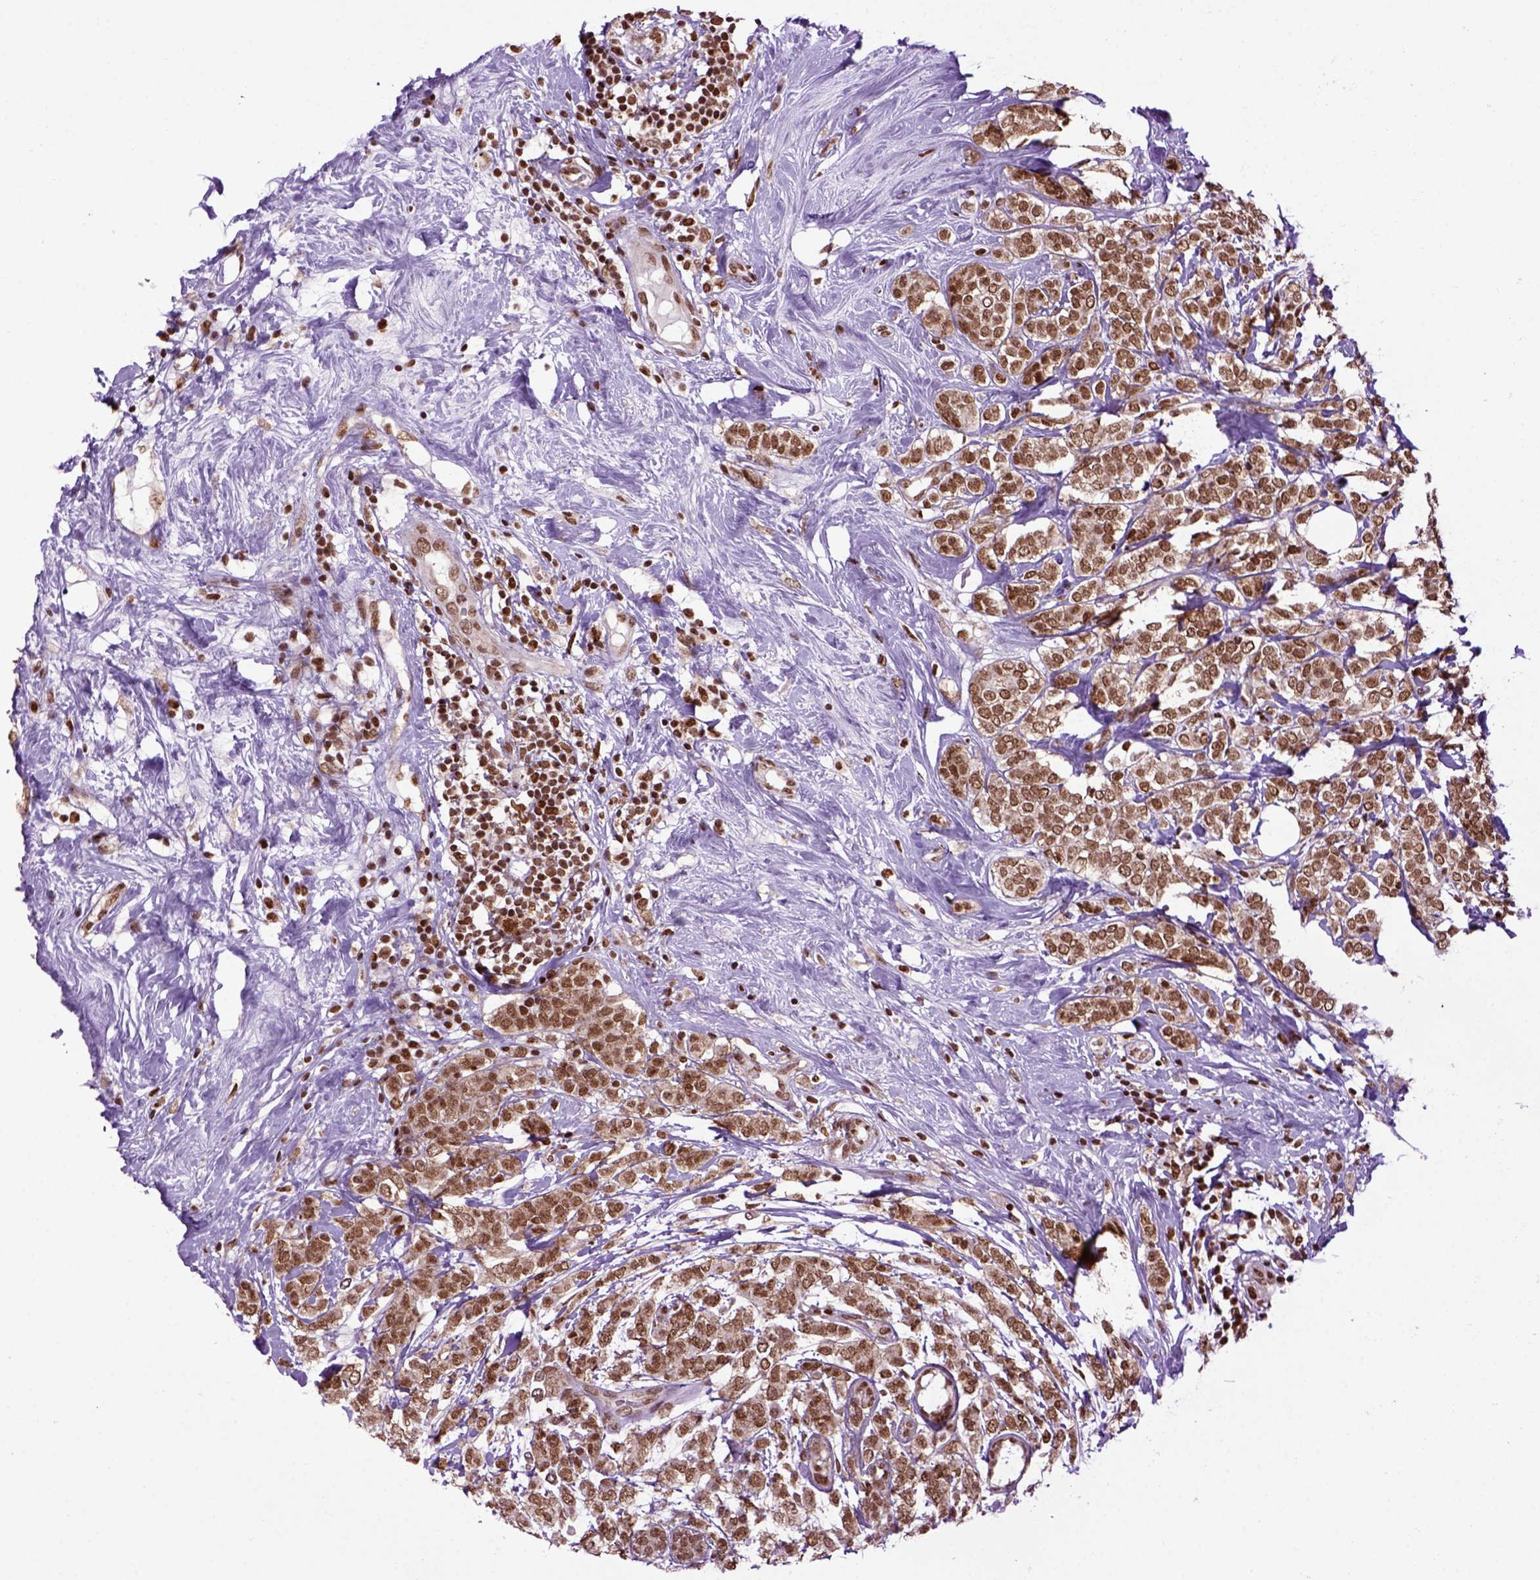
{"staining": {"intensity": "moderate", "quantity": ">75%", "location": "cytoplasmic/membranous,nuclear"}, "tissue": "breast cancer", "cell_type": "Tumor cells", "image_type": "cancer", "snomed": [{"axis": "morphology", "description": "Lobular carcinoma"}, {"axis": "topography", "description": "Breast"}], "caption": "A medium amount of moderate cytoplasmic/membranous and nuclear staining is identified in about >75% of tumor cells in breast cancer (lobular carcinoma) tissue.", "gene": "CELF1", "patient": {"sex": "female", "age": 49}}